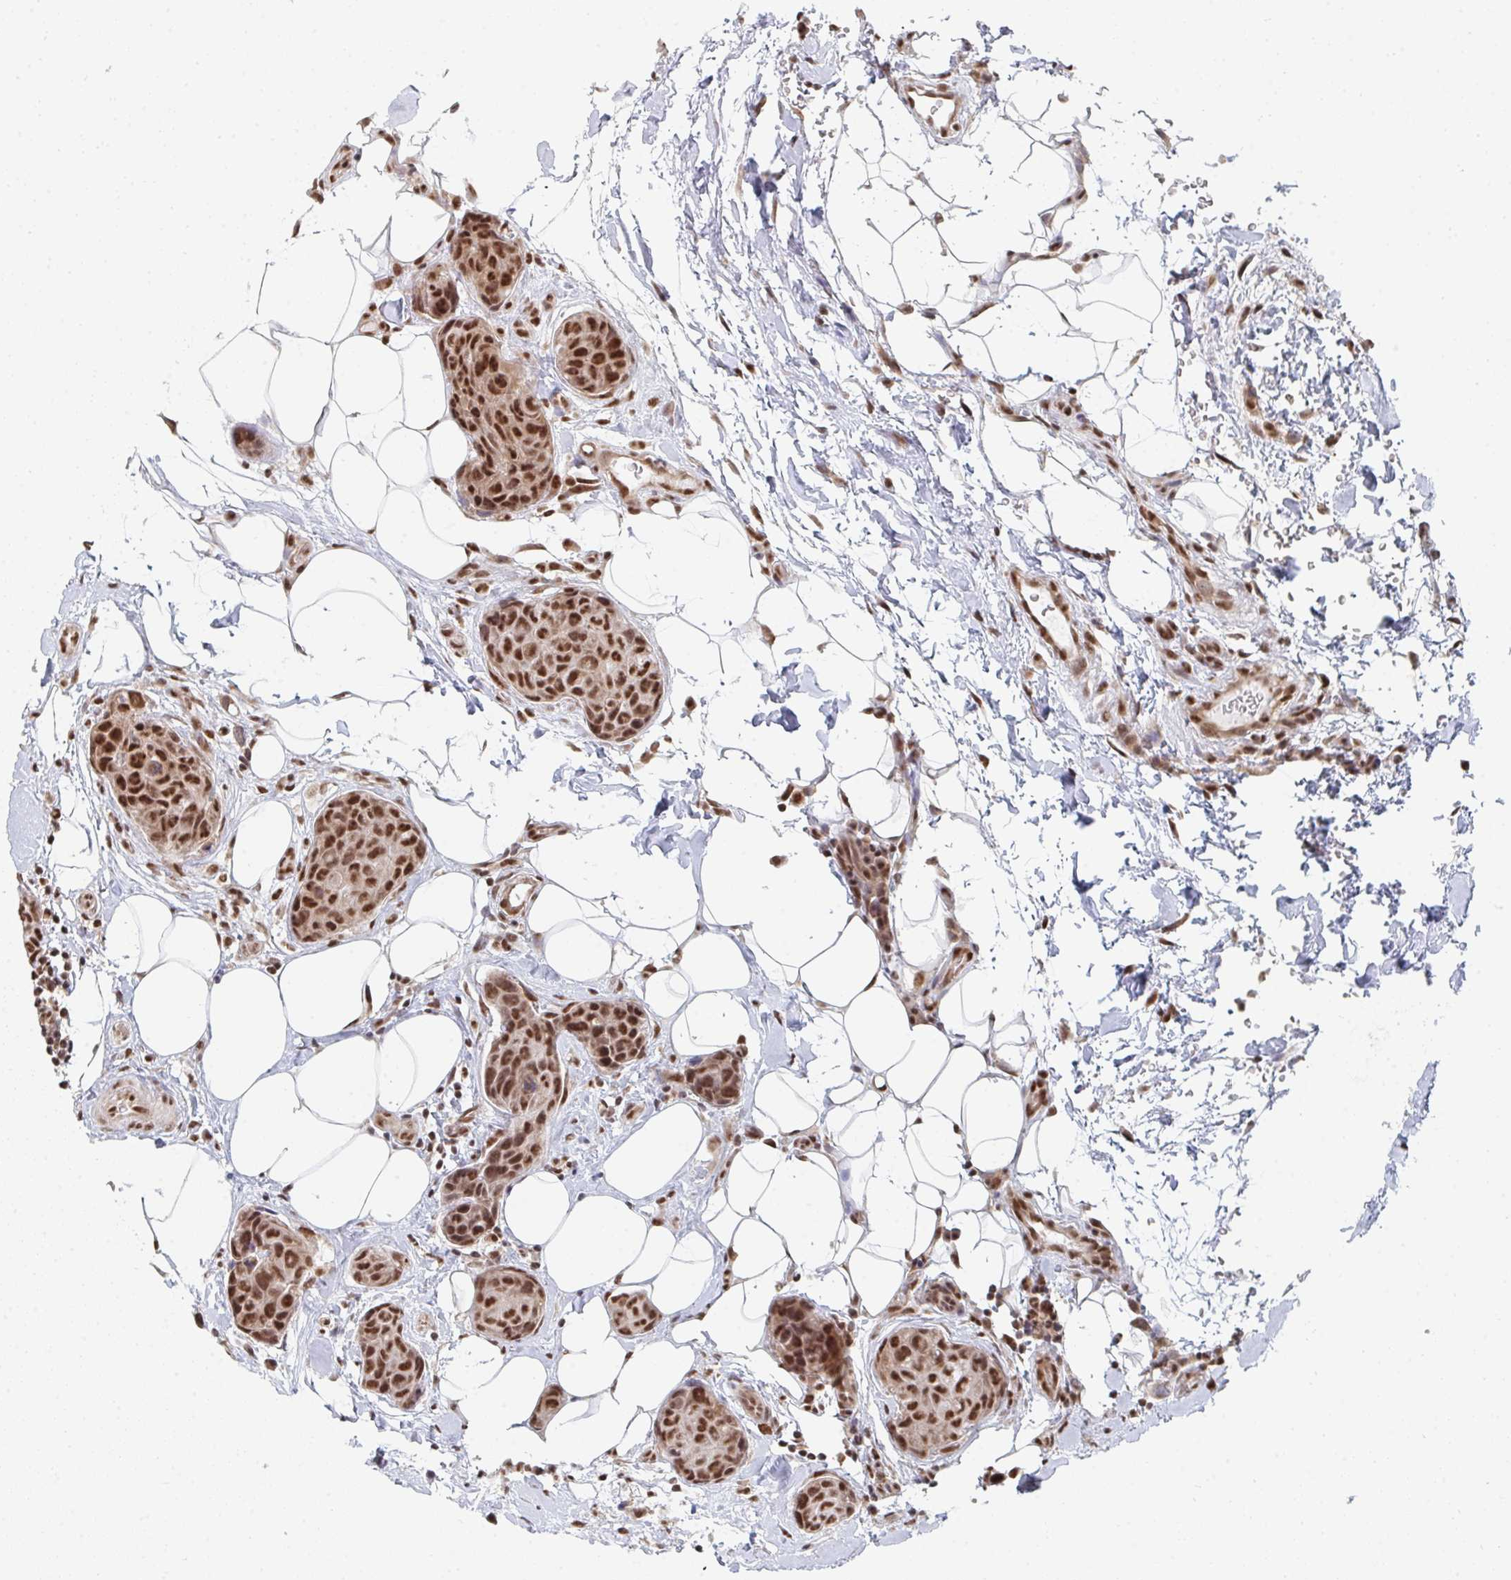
{"staining": {"intensity": "moderate", "quantity": ">75%", "location": "nuclear"}, "tissue": "breast cancer", "cell_type": "Tumor cells", "image_type": "cancer", "snomed": [{"axis": "morphology", "description": "Duct carcinoma"}, {"axis": "topography", "description": "Breast"}, {"axis": "topography", "description": "Lymph node"}], "caption": "A brown stain labels moderate nuclear staining of a protein in human breast infiltrating ductal carcinoma tumor cells. (DAB IHC, brown staining for protein, blue staining for nuclei).", "gene": "MBNL1", "patient": {"sex": "female", "age": 80}}